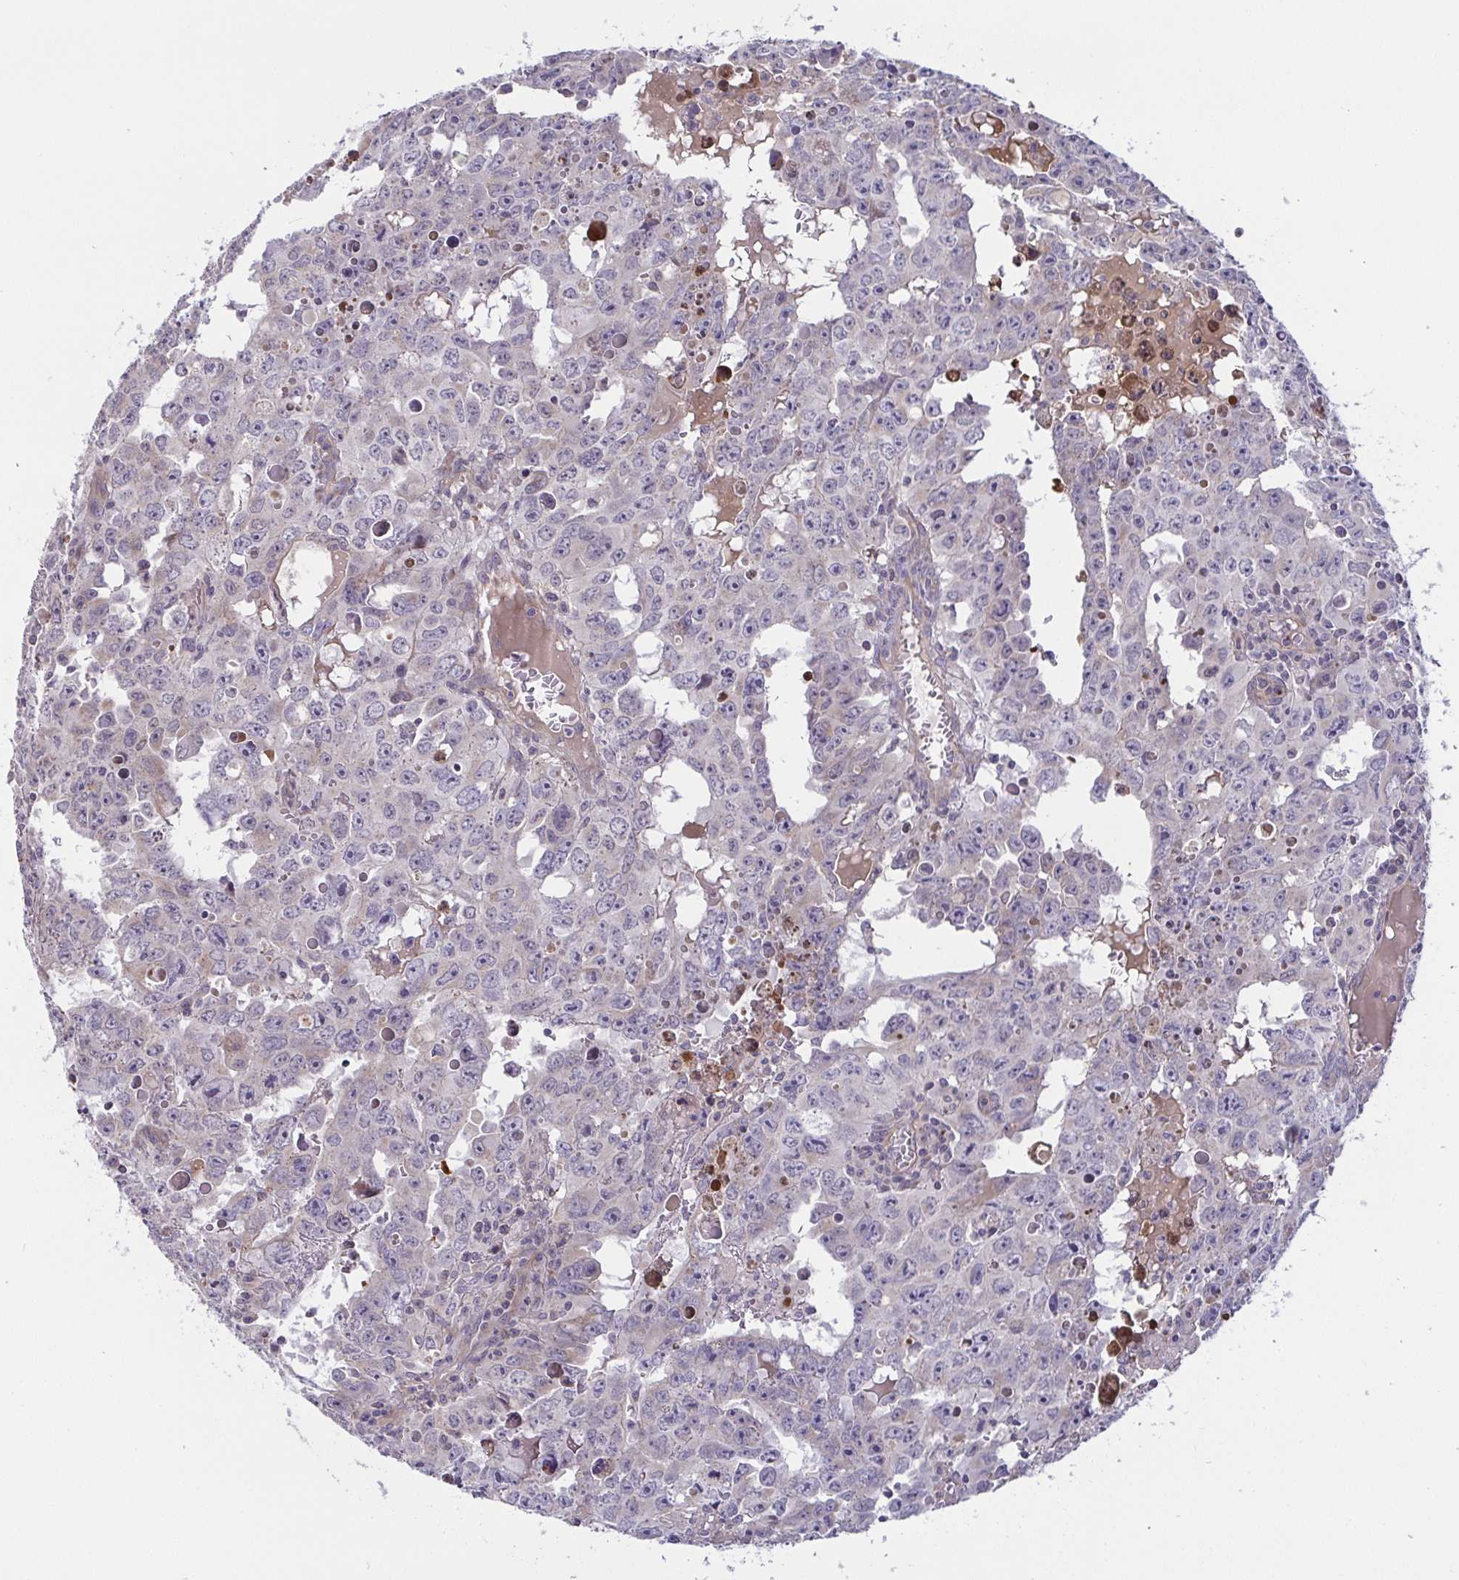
{"staining": {"intensity": "negative", "quantity": "none", "location": "none"}, "tissue": "testis cancer", "cell_type": "Tumor cells", "image_type": "cancer", "snomed": [{"axis": "morphology", "description": "Carcinoma, Embryonal, NOS"}, {"axis": "topography", "description": "Testis"}], "caption": "Image shows no protein staining in tumor cells of testis cancer (embryonal carcinoma) tissue.", "gene": "OSBPL7", "patient": {"sex": "male", "age": 22}}